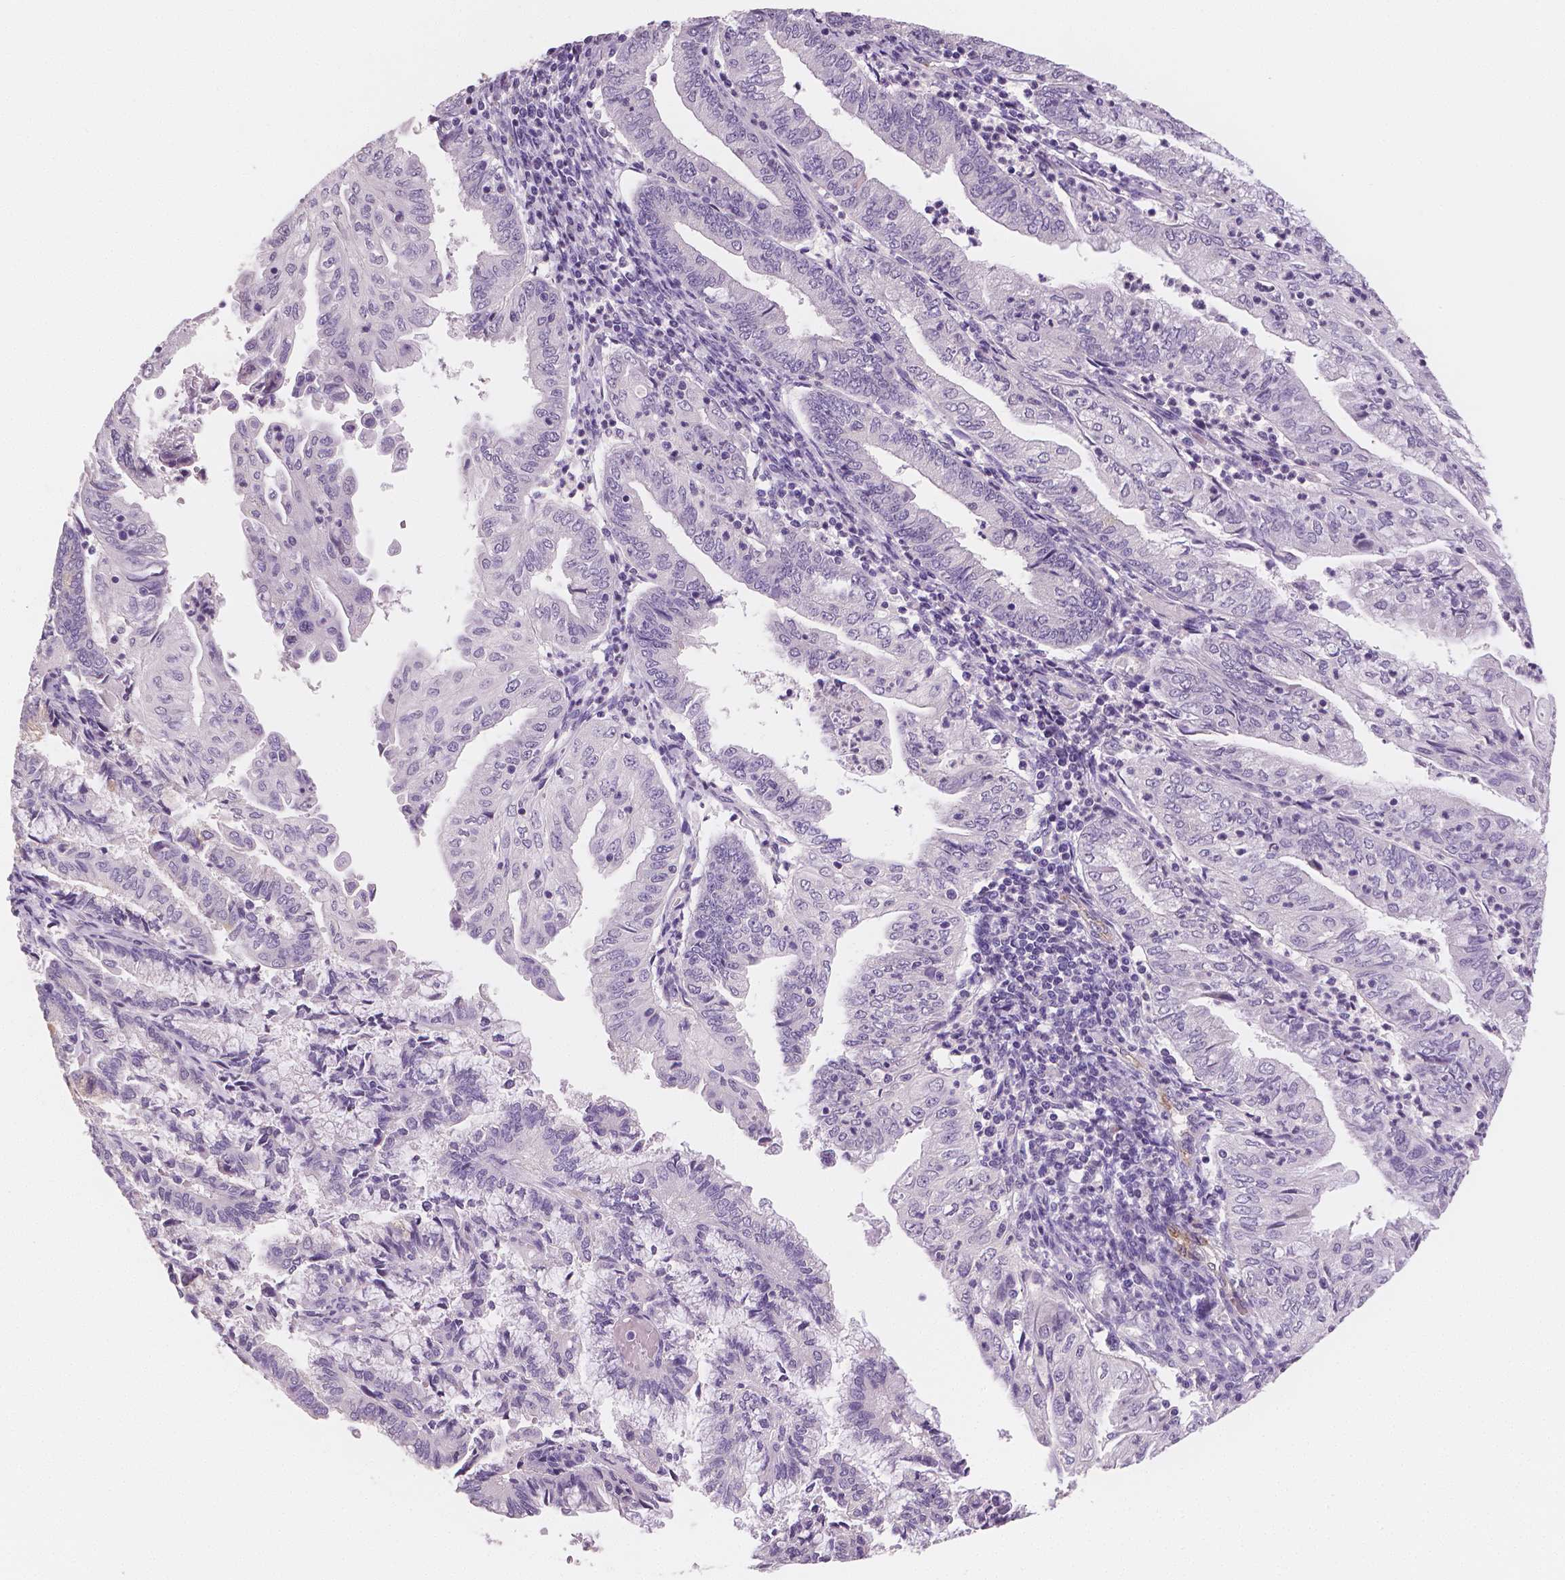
{"staining": {"intensity": "negative", "quantity": "none", "location": "none"}, "tissue": "endometrial cancer", "cell_type": "Tumor cells", "image_type": "cancer", "snomed": [{"axis": "morphology", "description": "Adenocarcinoma, NOS"}, {"axis": "topography", "description": "Endometrium"}], "caption": "The immunohistochemistry (IHC) histopathology image has no significant expression in tumor cells of endometrial cancer tissue.", "gene": "TSPAN7", "patient": {"sex": "female", "age": 55}}